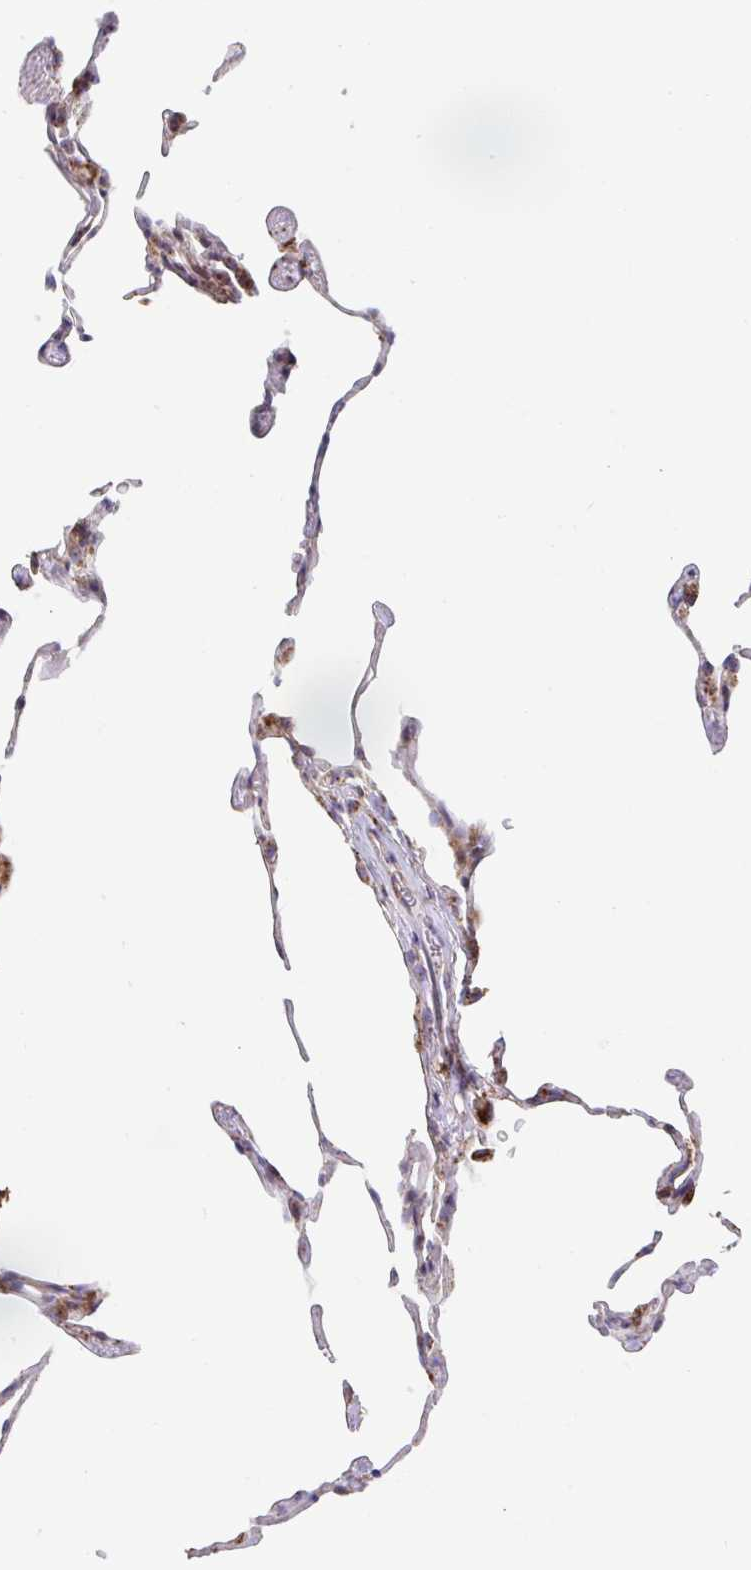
{"staining": {"intensity": "moderate", "quantity": "25%-75%", "location": "cytoplasmic/membranous"}, "tissue": "lung", "cell_type": "Alveolar cells", "image_type": "normal", "snomed": [{"axis": "morphology", "description": "Normal tissue, NOS"}, {"axis": "topography", "description": "Lung"}], "caption": "Immunohistochemical staining of benign lung exhibits moderate cytoplasmic/membranous protein positivity in approximately 25%-75% of alveolar cells. Nuclei are stained in blue.", "gene": "ATP5MJ", "patient": {"sex": "female", "age": 57}}